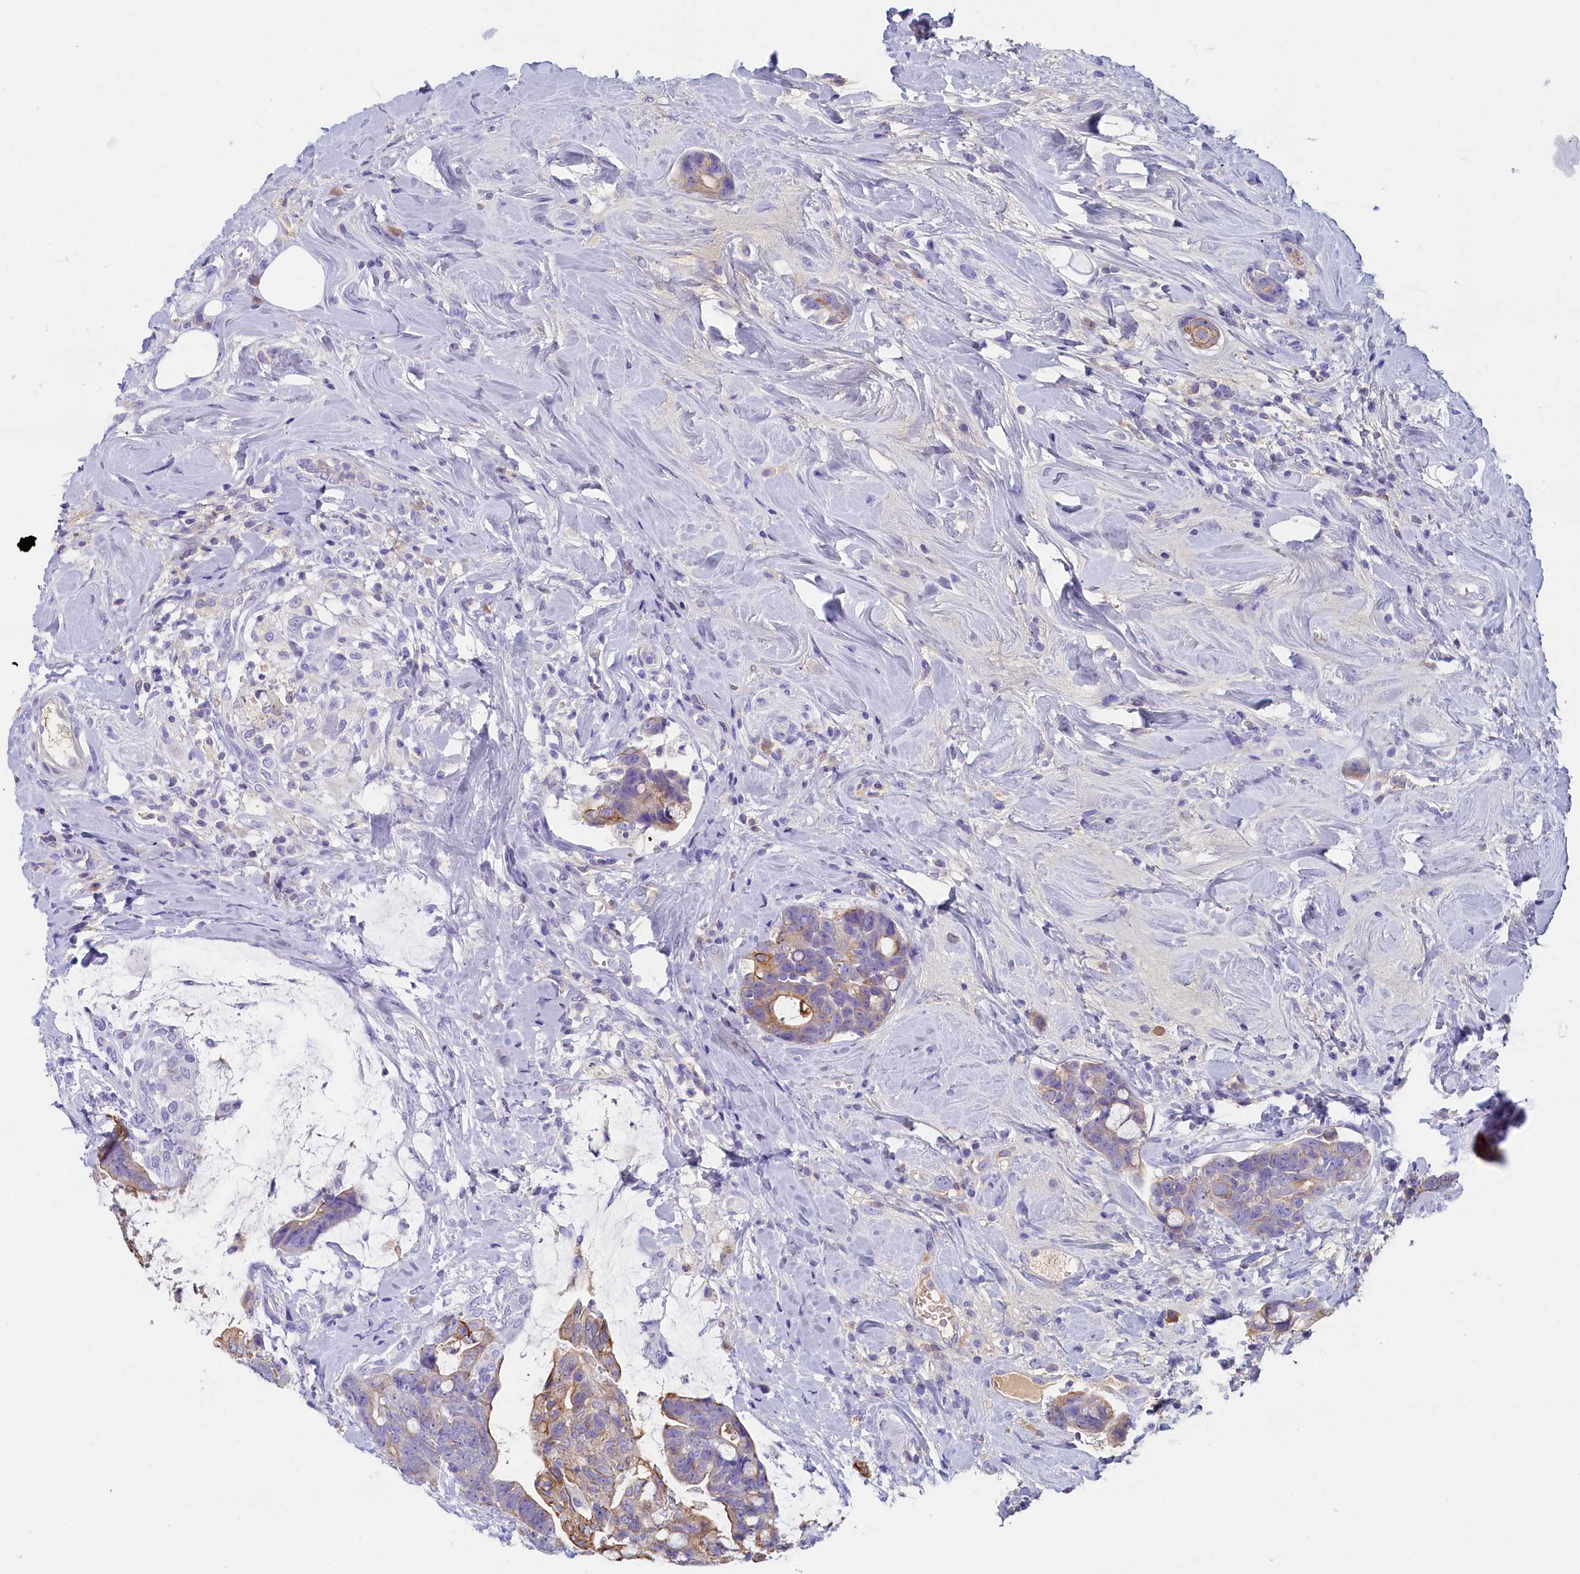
{"staining": {"intensity": "moderate", "quantity": "<25%", "location": "cytoplasmic/membranous"}, "tissue": "colorectal cancer", "cell_type": "Tumor cells", "image_type": "cancer", "snomed": [{"axis": "morphology", "description": "Adenocarcinoma, NOS"}, {"axis": "topography", "description": "Colon"}], "caption": "IHC staining of adenocarcinoma (colorectal), which demonstrates low levels of moderate cytoplasmic/membranous staining in about <25% of tumor cells indicating moderate cytoplasmic/membranous protein positivity. The staining was performed using DAB (brown) for protein detection and nuclei were counterstained in hematoxylin (blue).", "gene": "GUCA1C", "patient": {"sex": "female", "age": 82}}